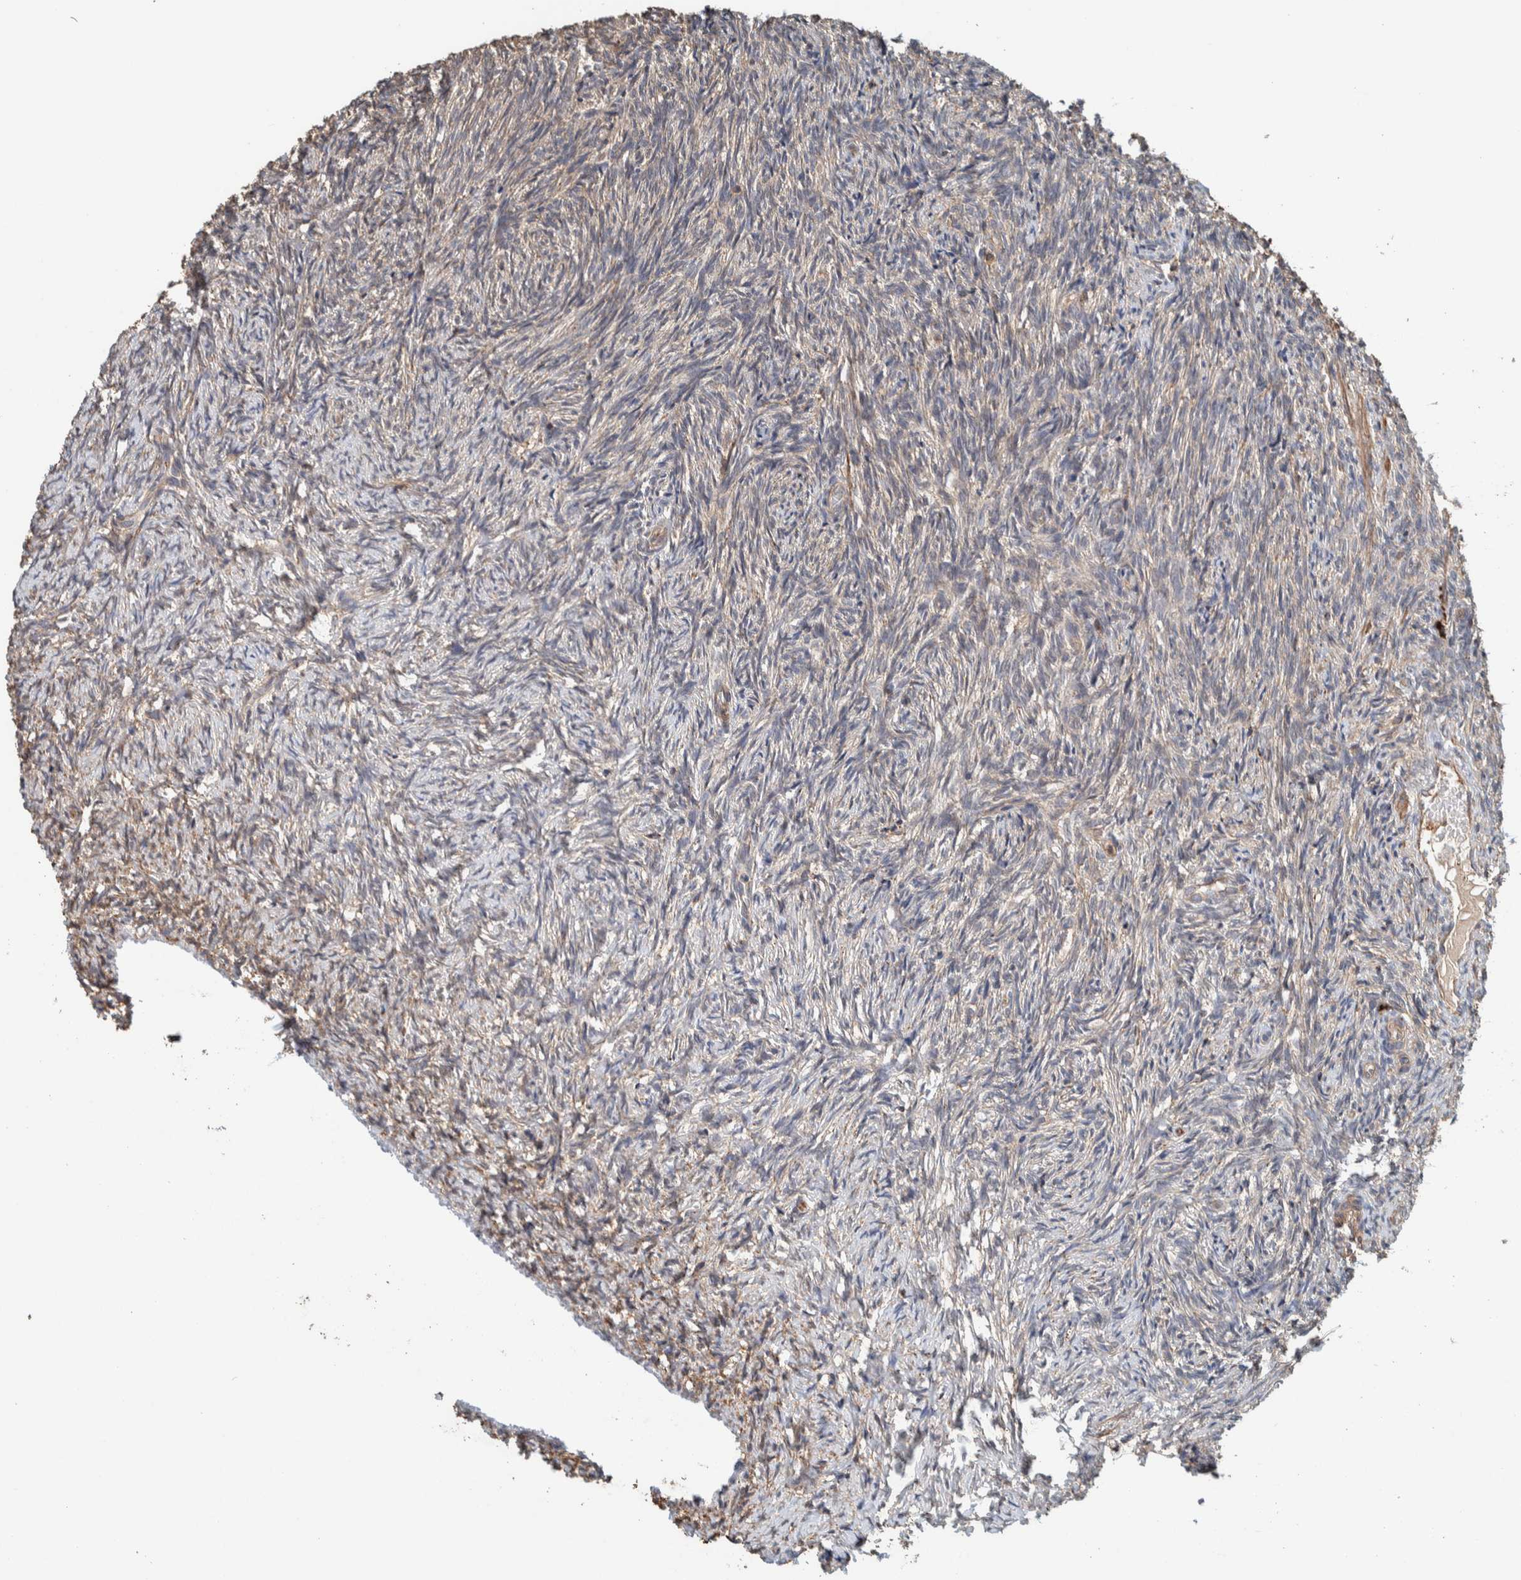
{"staining": {"intensity": "moderate", "quantity": ">75%", "location": "cytoplasmic/membranous"}, "tissue": "ovary", "cell_type": "Follicle cells", "image_type": "normal", "snomed": [{"axis": "morphology", "description": "Normal tissue, NOS"}, {"axis": "topography", "description": "Ovary"}], "caption": "Immunohistochemical staining of benign human ovary demonstrates medium levels of moderate cytoplasmic/membranous staining in approximately >75% of follicle cells. The staining is performed using DAB brown chromogen to label protein expression. The nuclei are counter-stained blue using hematoxylin.", "gene": "PLA2G3", "patient": {"sex": "female", "age": 41}}